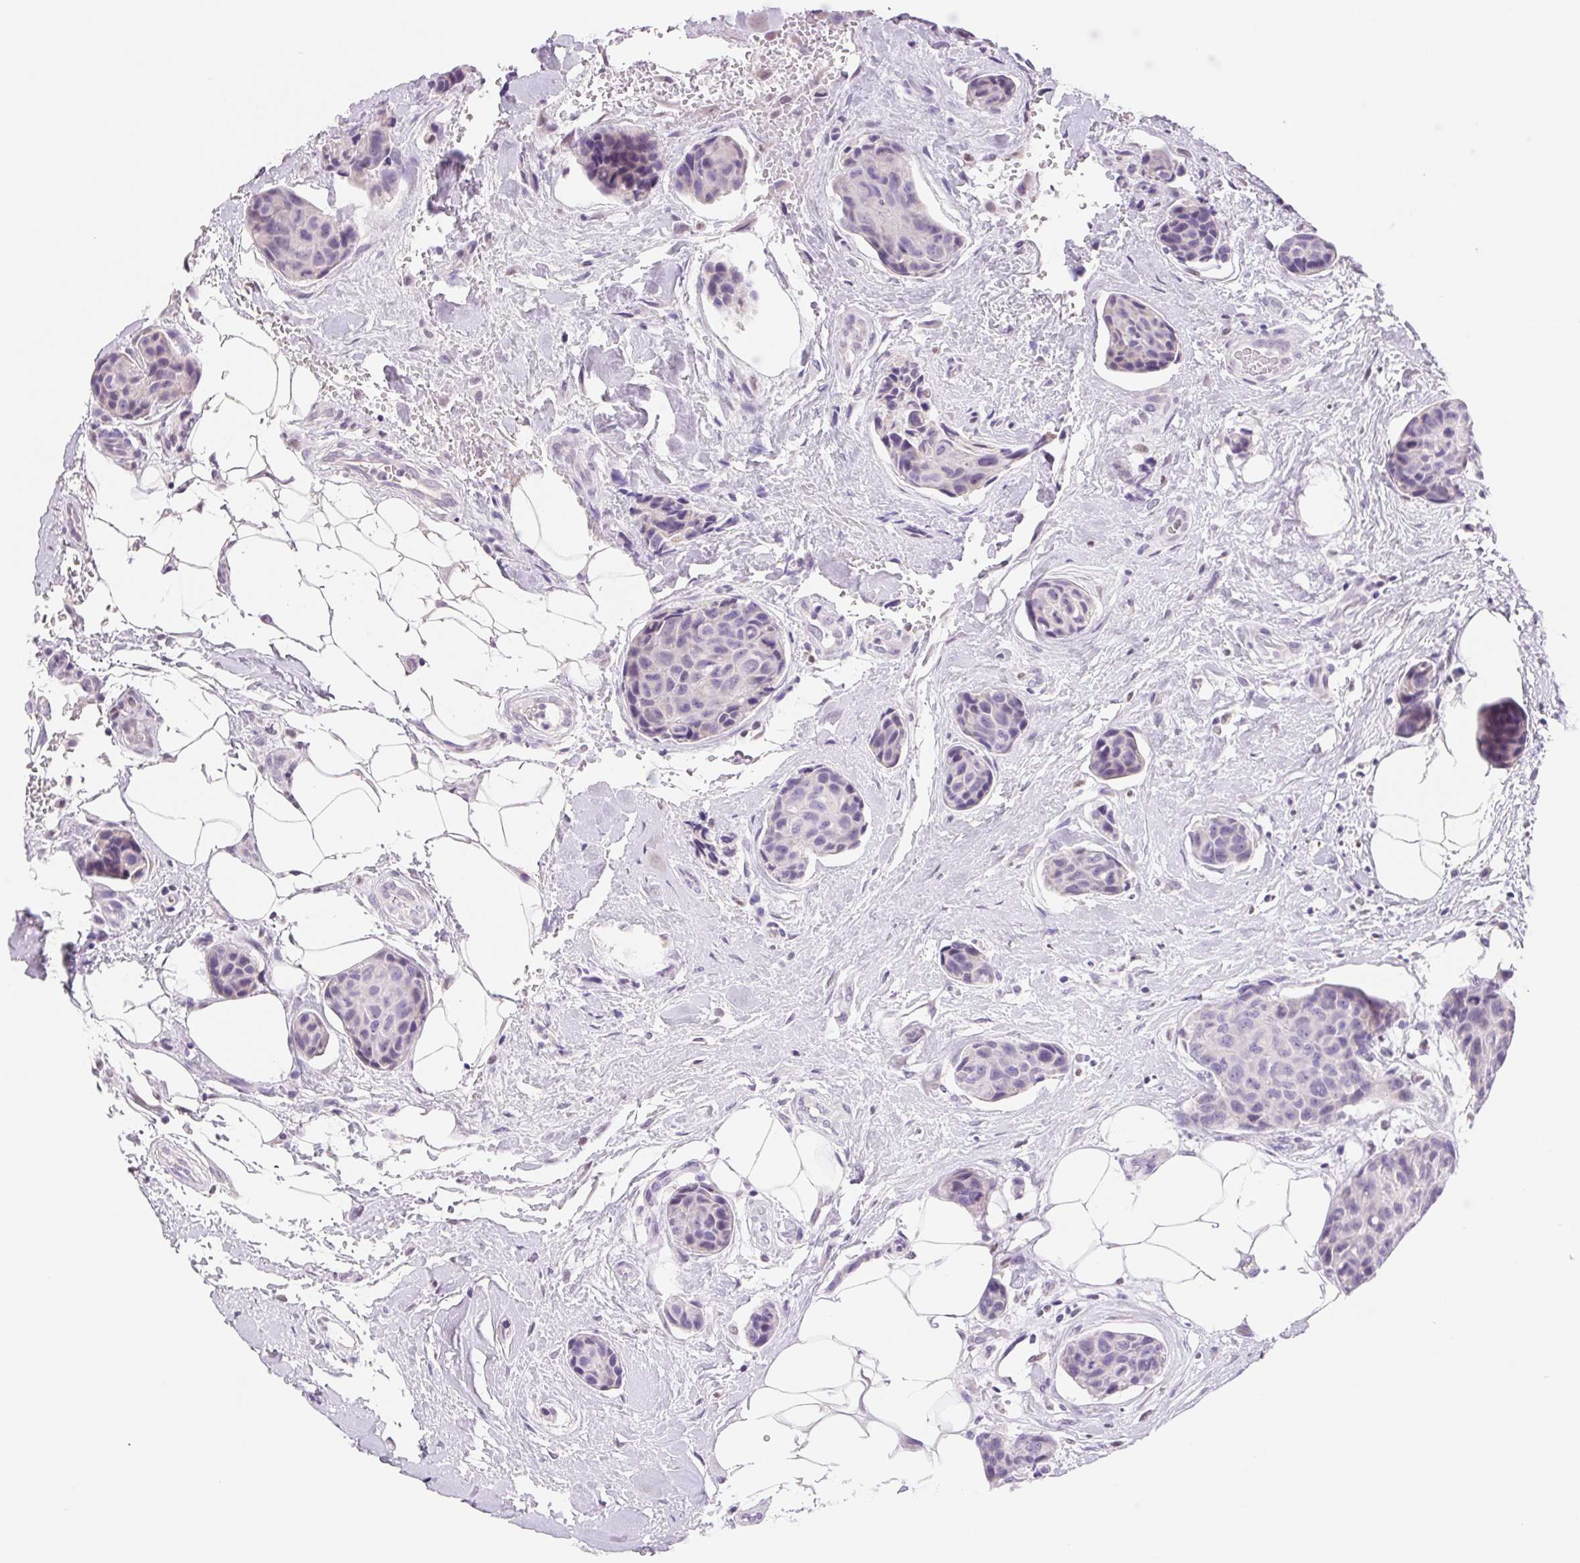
{"staining": {"intensity": "negative", "quantity": "none", "location": "none"}, "tissue": "breast cancer", "cell_type": "Tumor cells", "image_type": "cancer", "snomed": [{"axis": "morphology", "description": "Duct carcinoma"}, {"axis": "topography", "description": "Breast"}, {"axis": "topography", "description": "Lymph node"}], "caption": "Breast cancer (intraductal carcinoma) was stained to show a protein in brown. There is no significant expression in tumor cells. (DAB (3,3'-diaminobenzidine) immunohistochemistry, high magnification).", "gene": "ASGR2", "patient": {"sex": "female", "age": 80}}